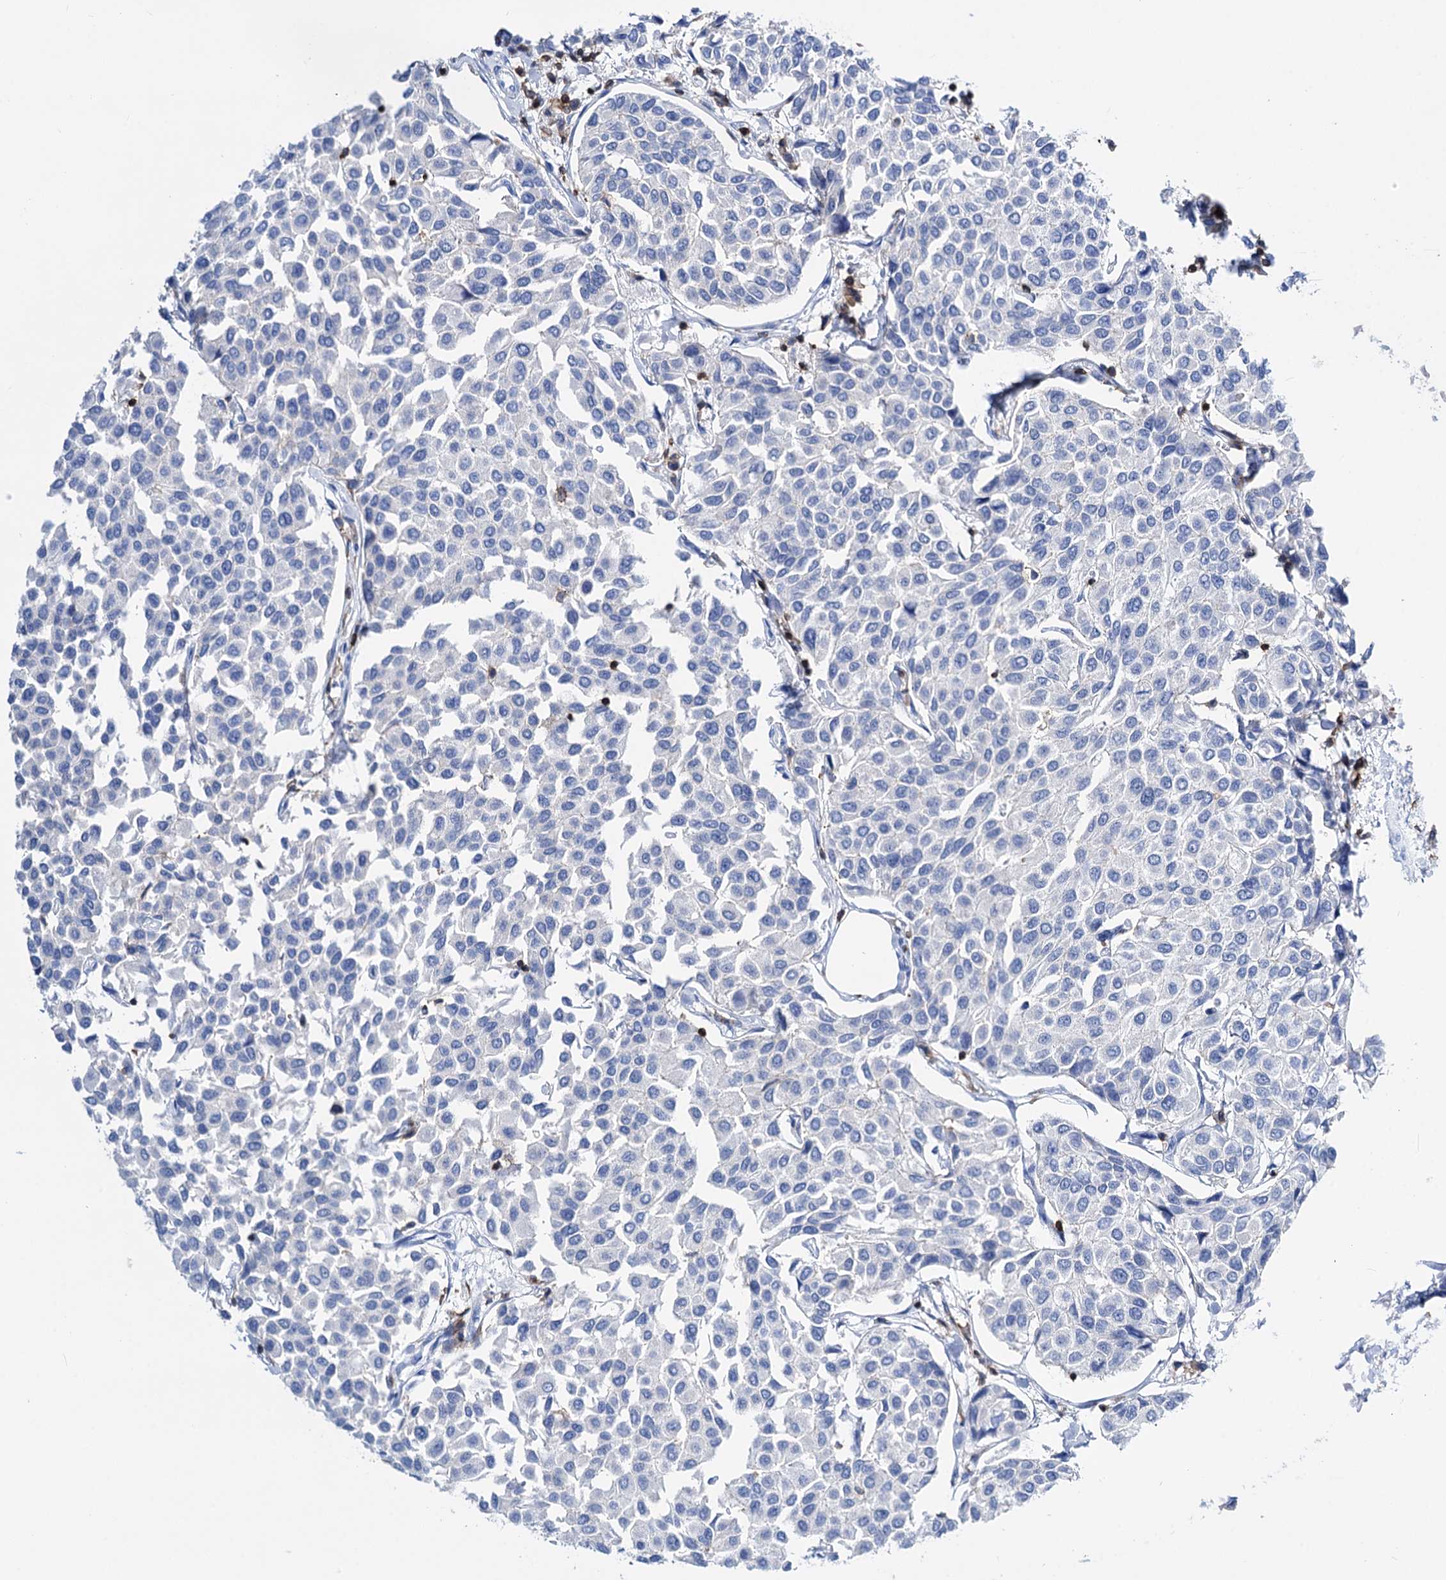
{"staining": {"intensity": "negative", "quantity": "none", "location": "none"}, "tissue": "breast cancer", "cell_type": "Tumor cells", "image_type": "cancer", "snomed": [{"axis": "morphology", "description": "Duct carcinoma"}, {"axis": "topography", "description": "Breast"}], "caption": "Photomicrograph shows no significant protein staining in tumor cells of breast cancer.", "gene": "DEF6", "patient": {"sex": "female", "age": 55}}